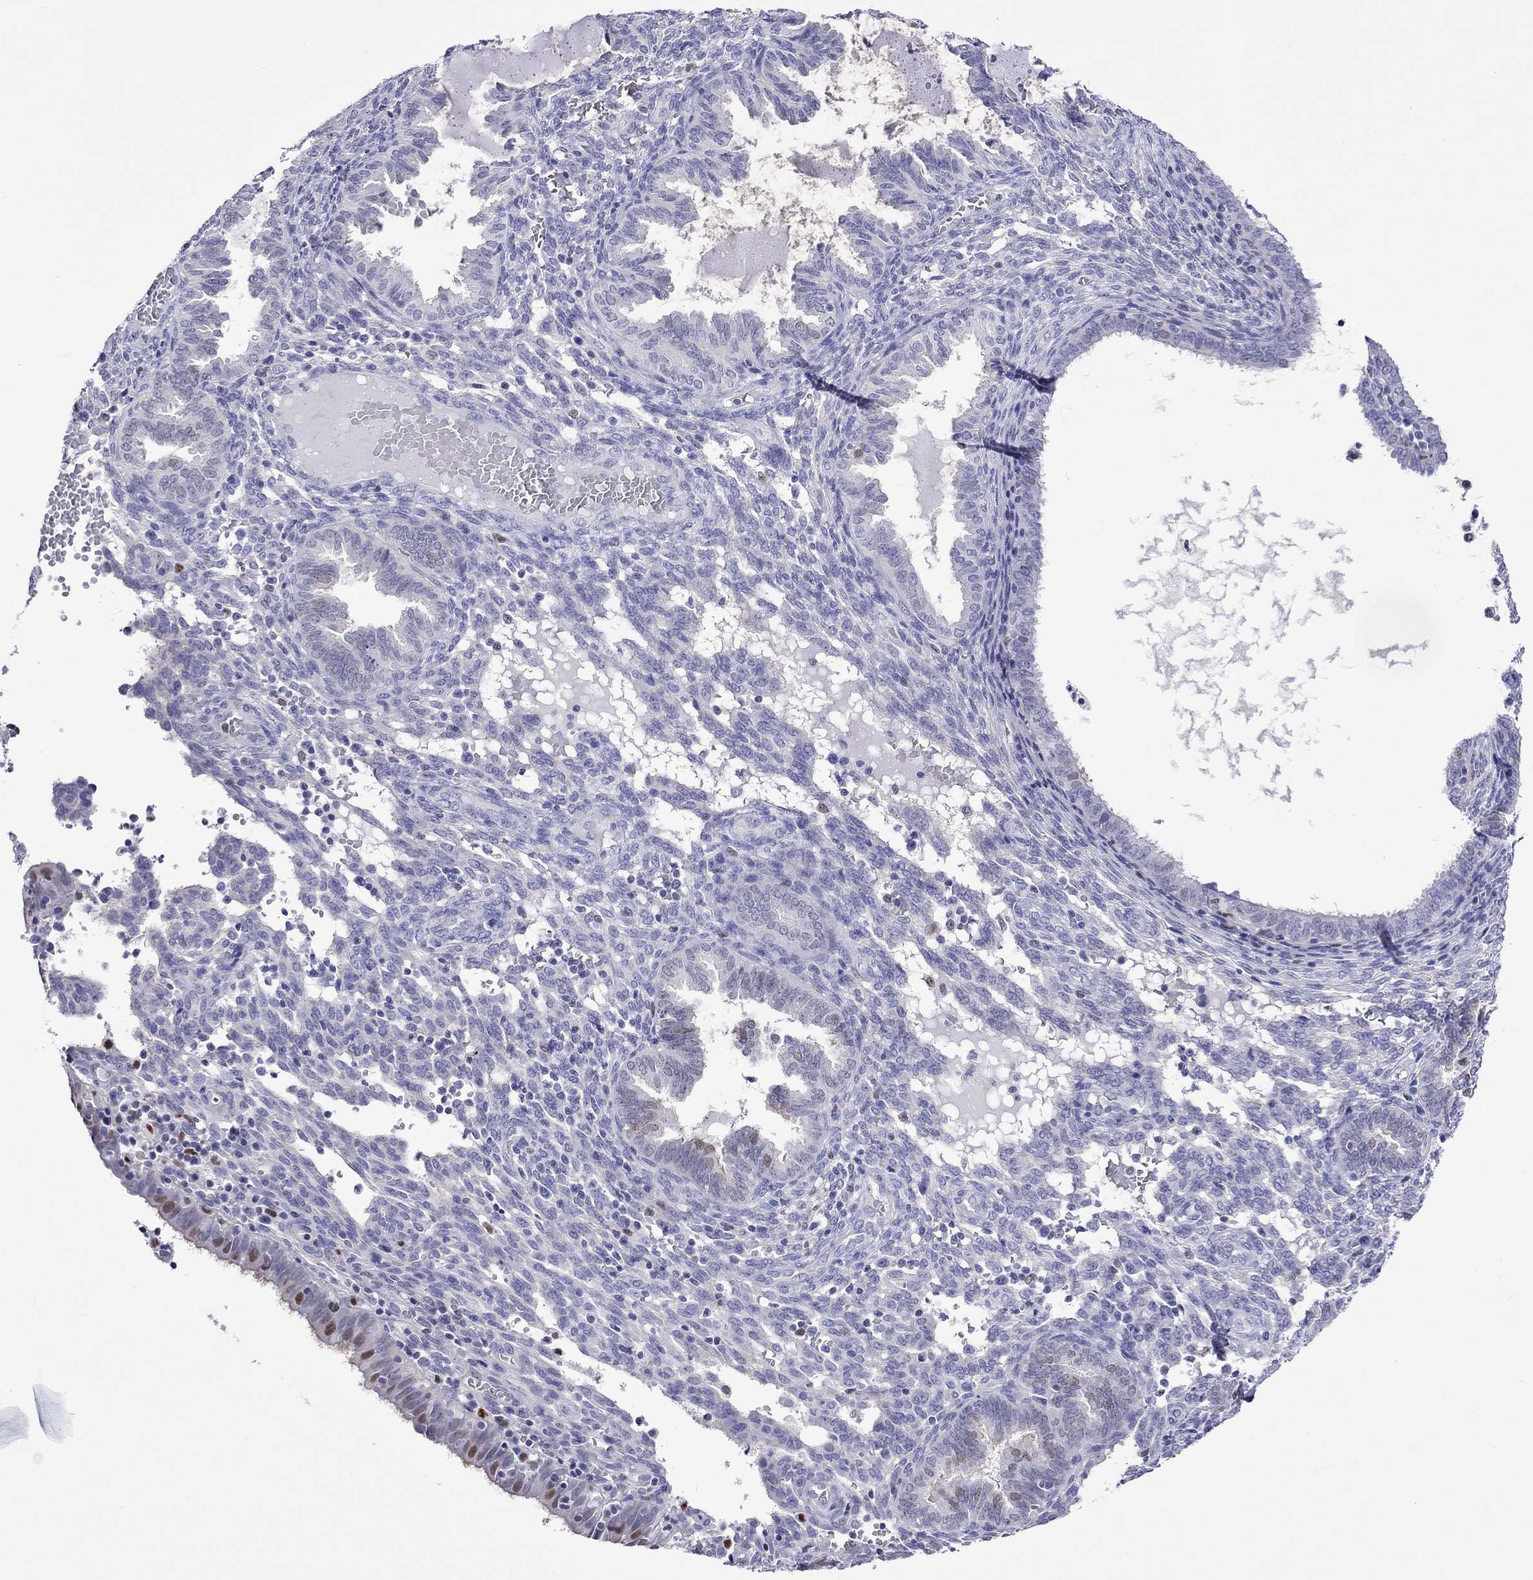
{"staining": {"intensity": "negative", "quantity": "none", "location": "none"}, "tissue": "endometrium", "cell_type": "Cells in endometrial stroma", "image_type": "normal", "snomed": [{"axis": "morphology", "description": "Normal tissue, NOS"}, {"axis": "topography", "description": "Endometrium"}], "caption": "A histopathology image of human endometrium is negative for staining in cells in endometrial stroma. Brightfield microscopy of immunohistochemistry (IHC) stained with DAB (brown) and hematoxylin (blue), captured at high magnification.", "gene": "MPZ", "patient": {"sex": "female", "age": 42}}